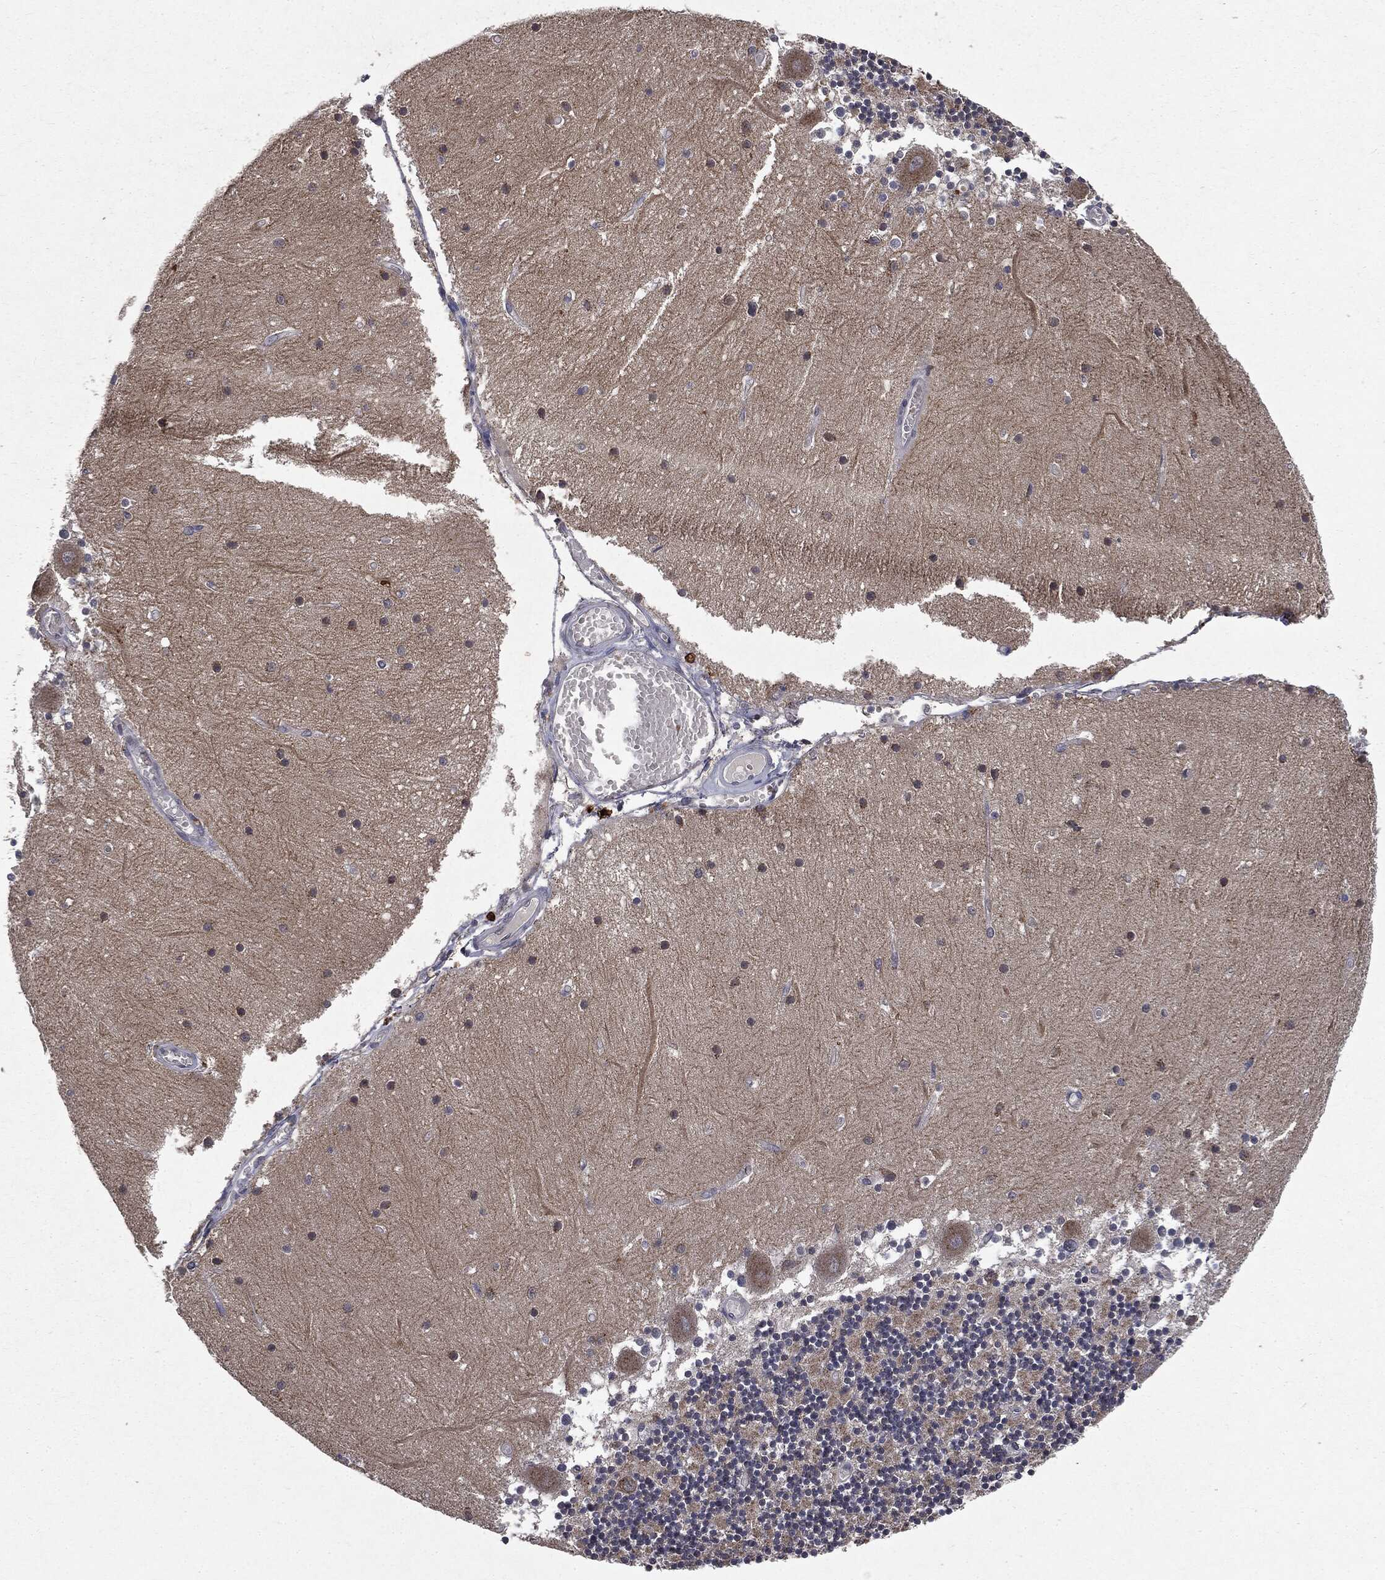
{"staining": {"intensity": "moderate", "quantity": "<25%", "location": "cytoplasmic/membranous"}, "tissue": "cerebellum", "cell_type": "Cells in granular layer", "image_type": "normal", "snomed": [{"axis": "morphology", "description": "Normal tissue, NOS"}, {"axis": "topography", "description": "Cerebellum"}], "caption": "This is an image of IHC staining of unremarkable cerebellum, which shows moderate positivity in the cytoplasmic/membranous of cells in granular layer.", "gene": "PLPPR2", "patient": {"sex": "female", "age": 28}}